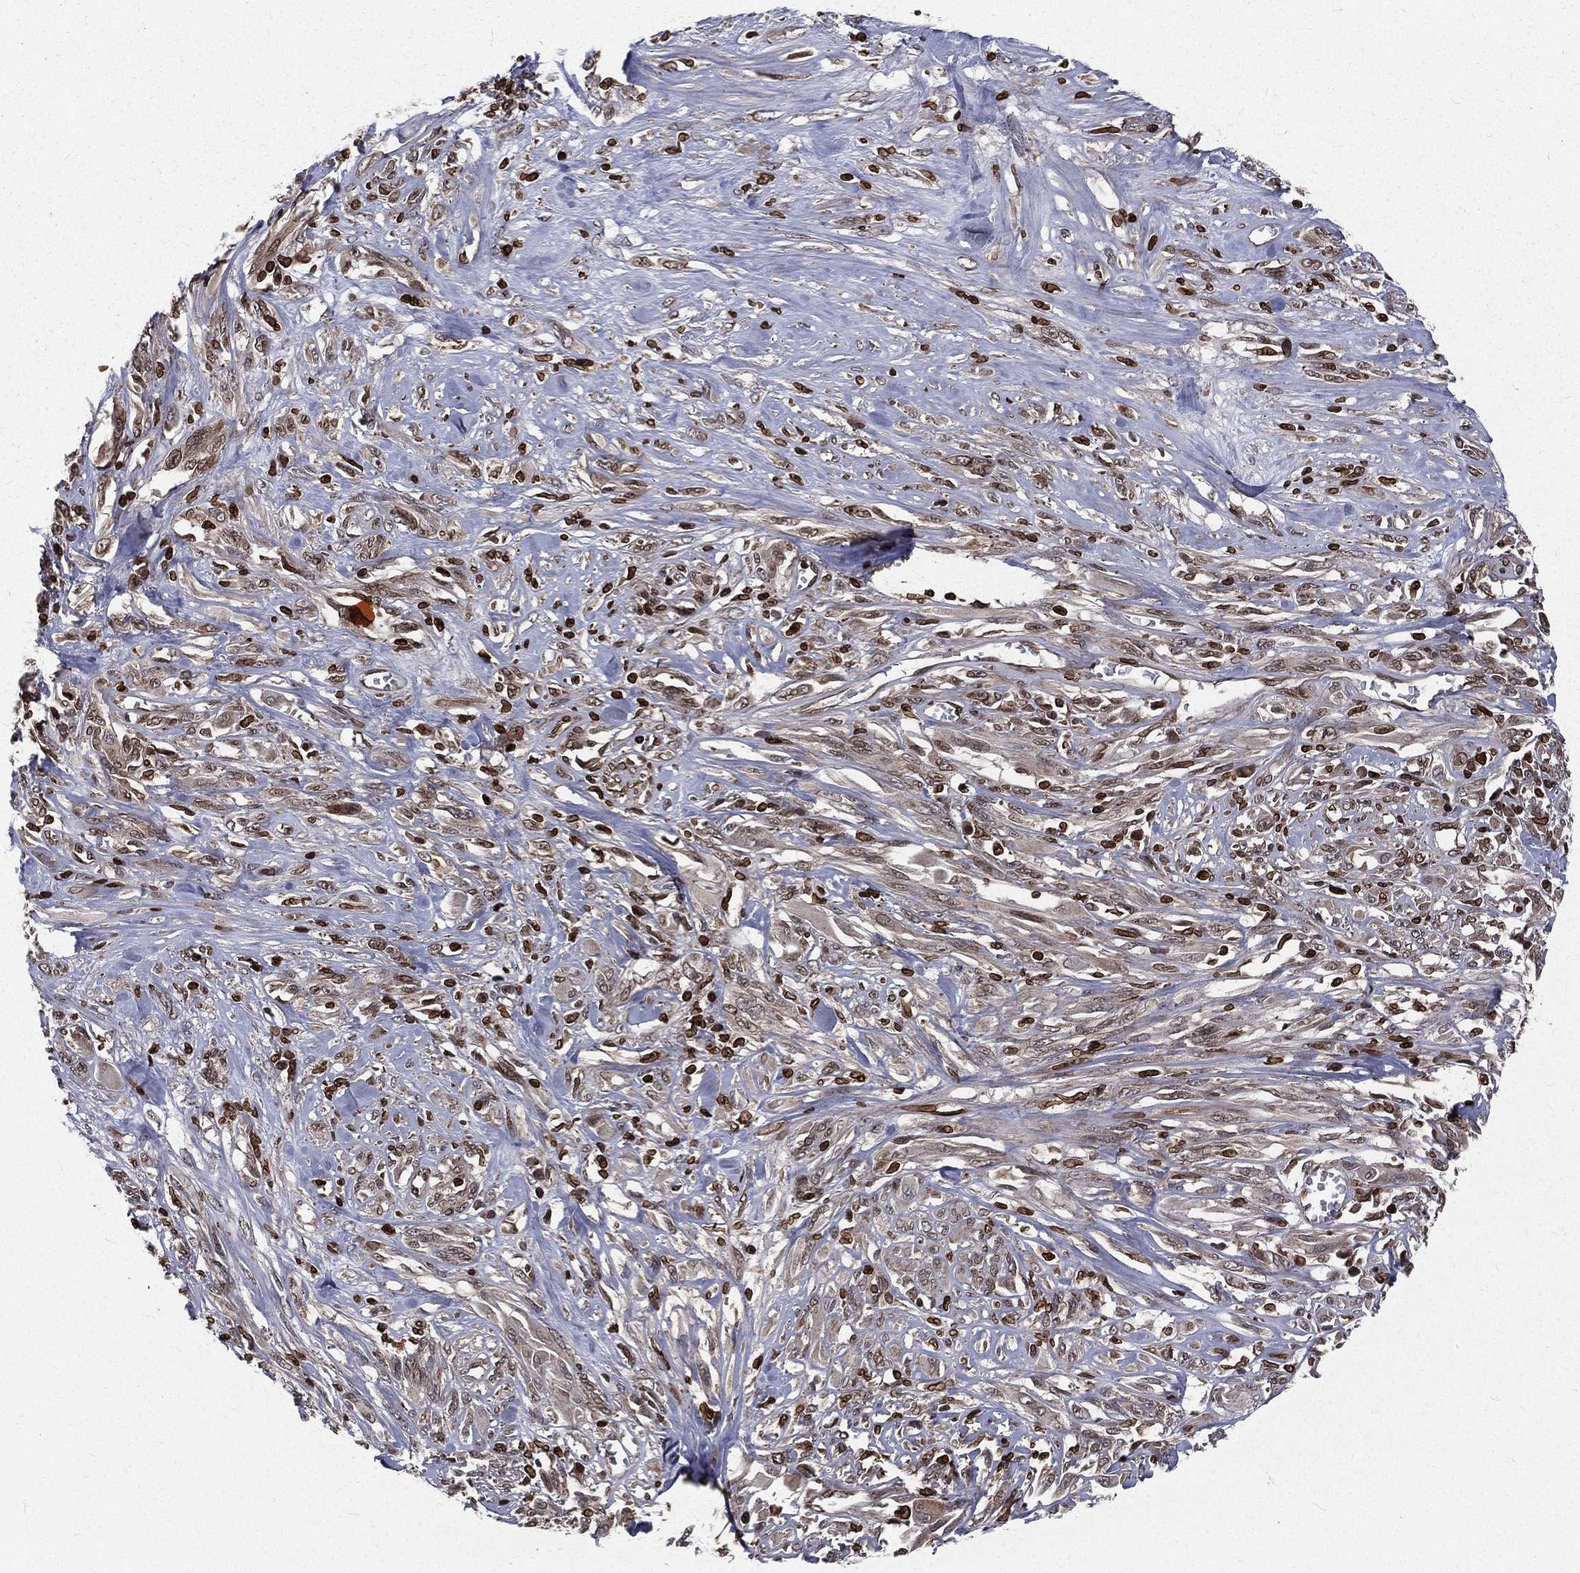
{"staining": {"intensity": "weak", "quantity": "25%-75%", "location": "cytoplasmic/membranous,nuclear"}, "tissue": "melanoma", "cell_type": "Tumor cells", "image_type": "cancer", "snomed": [{"axis": "morphology", "description": "Malignant melanoma, NOS"}, {"axis": "topography", "description": "Skin"}], "caption": "Approximately 25%-75% of tumor cells in human malignant melanoma display weak cytoplasmic/membranous and nuclear protein staining as visualized by brown immunohistochemical staining.", "gene": "LBR", "patient": {"sex": "female", "age": 91}}